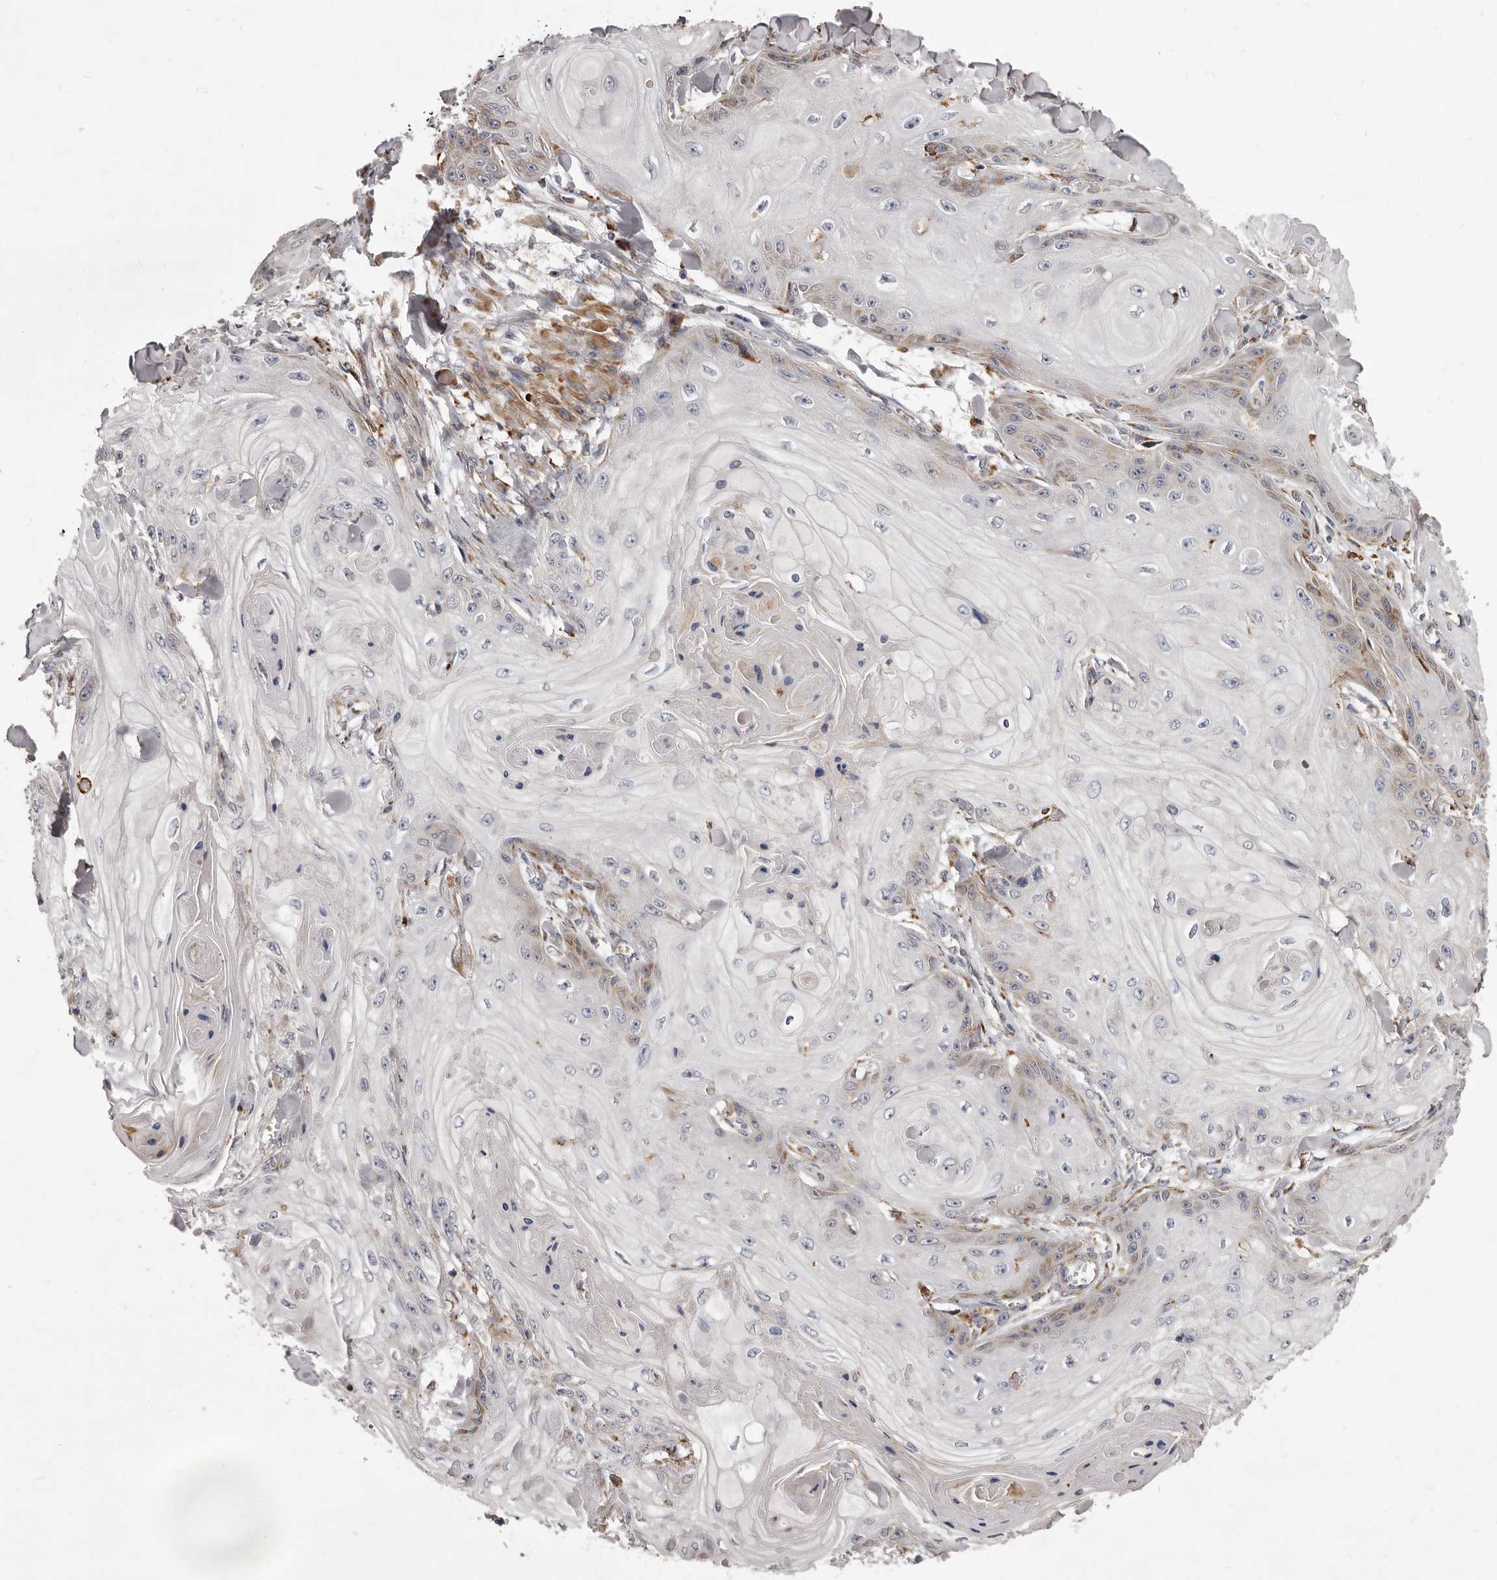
{"staining": {"intensity": "moderate", "quantity": "<25%", "location": "cytoplasmic/membranous"}, "tissue": "skin cancer", "cell_type": "Tumor cells", "image_type": "cancer", "snomed": [{"axis": "morphology", "description": "Squamous cell carcinoma, NOS"}, {"axis": "topography", "description": "Skin"}], "caption": "Immunohistochemical staining of human skin squamous cell carcinoma demonstrates moderate cytoplasmic/membranous protein expression in about <25% of tumor cells. The staining was performed using DAB (3,3'-diaminobenzidine) to visualize the protein expression in brown, while the nuclei were stained in blue with hematoxylin (Magnification: 20x).", "gene": "ALPK1", "patient": {"sex": "male", "age": 74}}